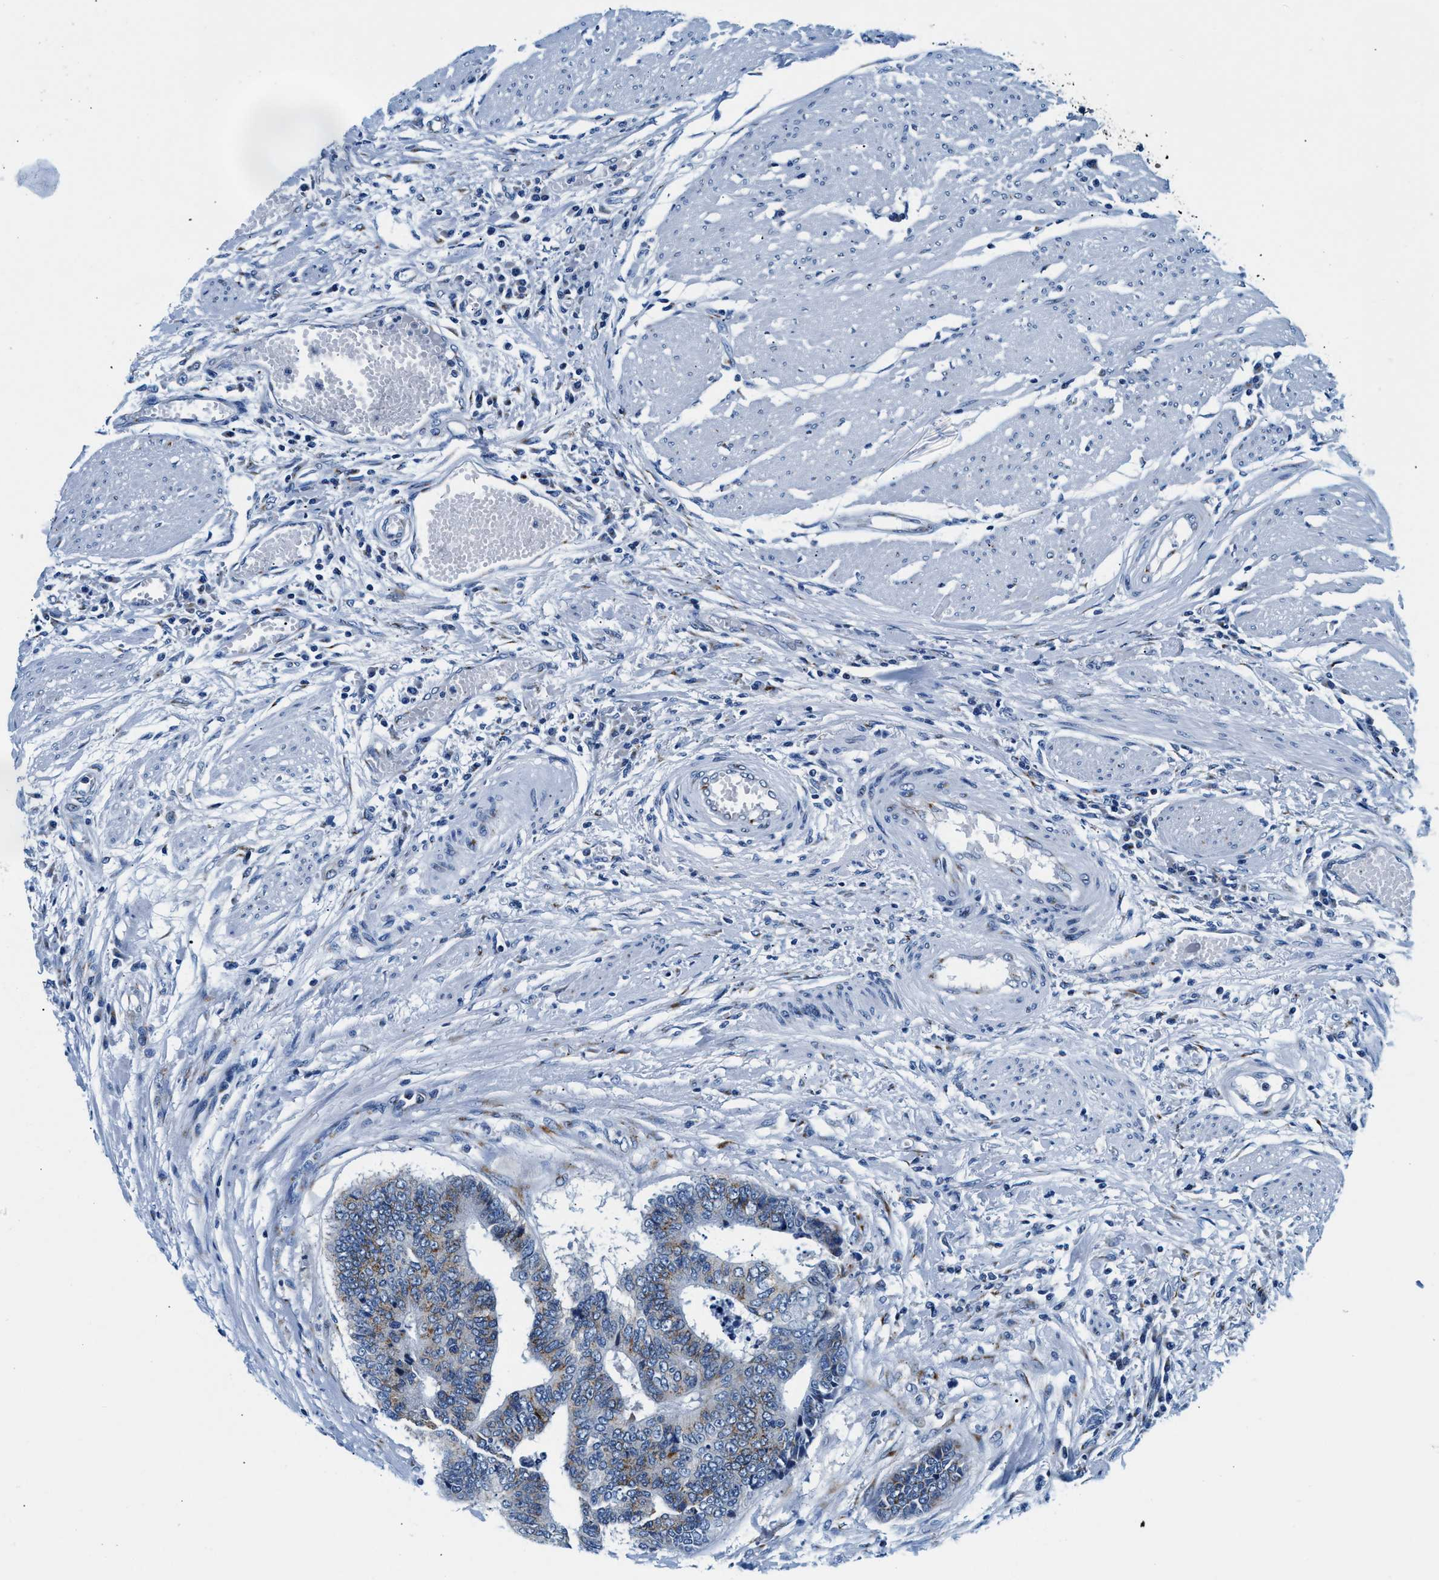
{"staining": {"intensity": "moderate", "quantity": "25%-75%", "location": "cytoplasmic/membranous"}, "tissue": "colorectal cancer", "cell_type": "Tumor cells", "image_type": "cancer", "snomed": [{"axis": "morphology", "description": "Adenocarcinoma, NOS"}, {"axis": "topography", "description": "Rectum"}], "caption": "A medium amount of moderate cytoplasmic/membranous expression is present in approximately 25%-75% of tumor cells in adenocarcinoma (colorectal) tissue. (DAB = brown stain, brightfield microscopy at high magnification).", "gene": "VPS53", "patient": {"sex": "male", "age": 84}}